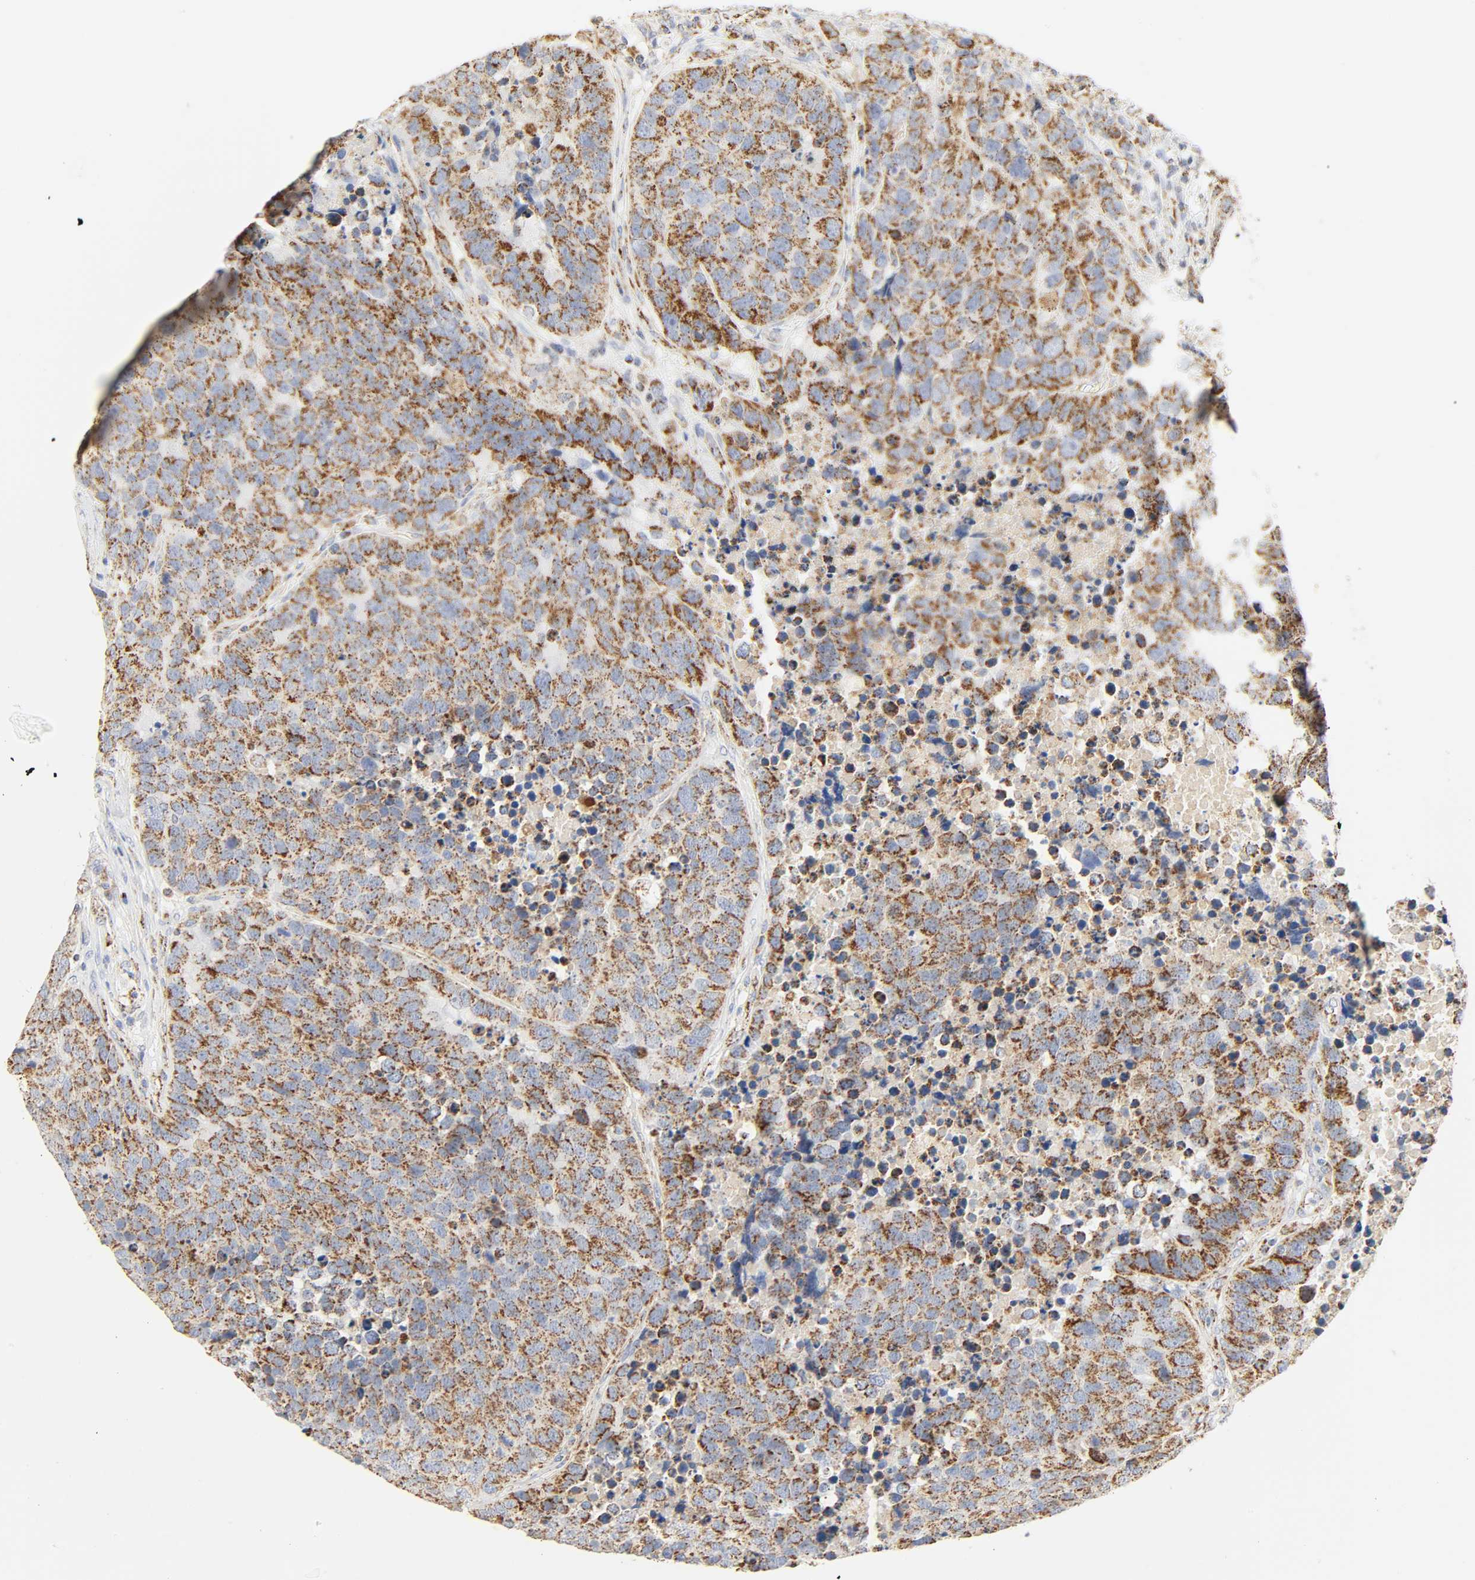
{"staining": {"intensity": "moderate", "quantity": ">75%", "location": "cytoplasmic/membranous"}, "tissue": "carcinoid", "cell_type": "Tumor cells", "image_type": "cancer", "snomed": [{"axis": "morphology", "description": "Carcinoid, malignant, NOS"}, {"axis": "topography", "description": "Lung"}], "caption": "Protein staining demonstrates moderate cytoplasmic/membranous staining in approximately >75% of tumor cells in carcinoid.", "gene": "ACAT1", "patient": {"sex": "male", "age": 60}}